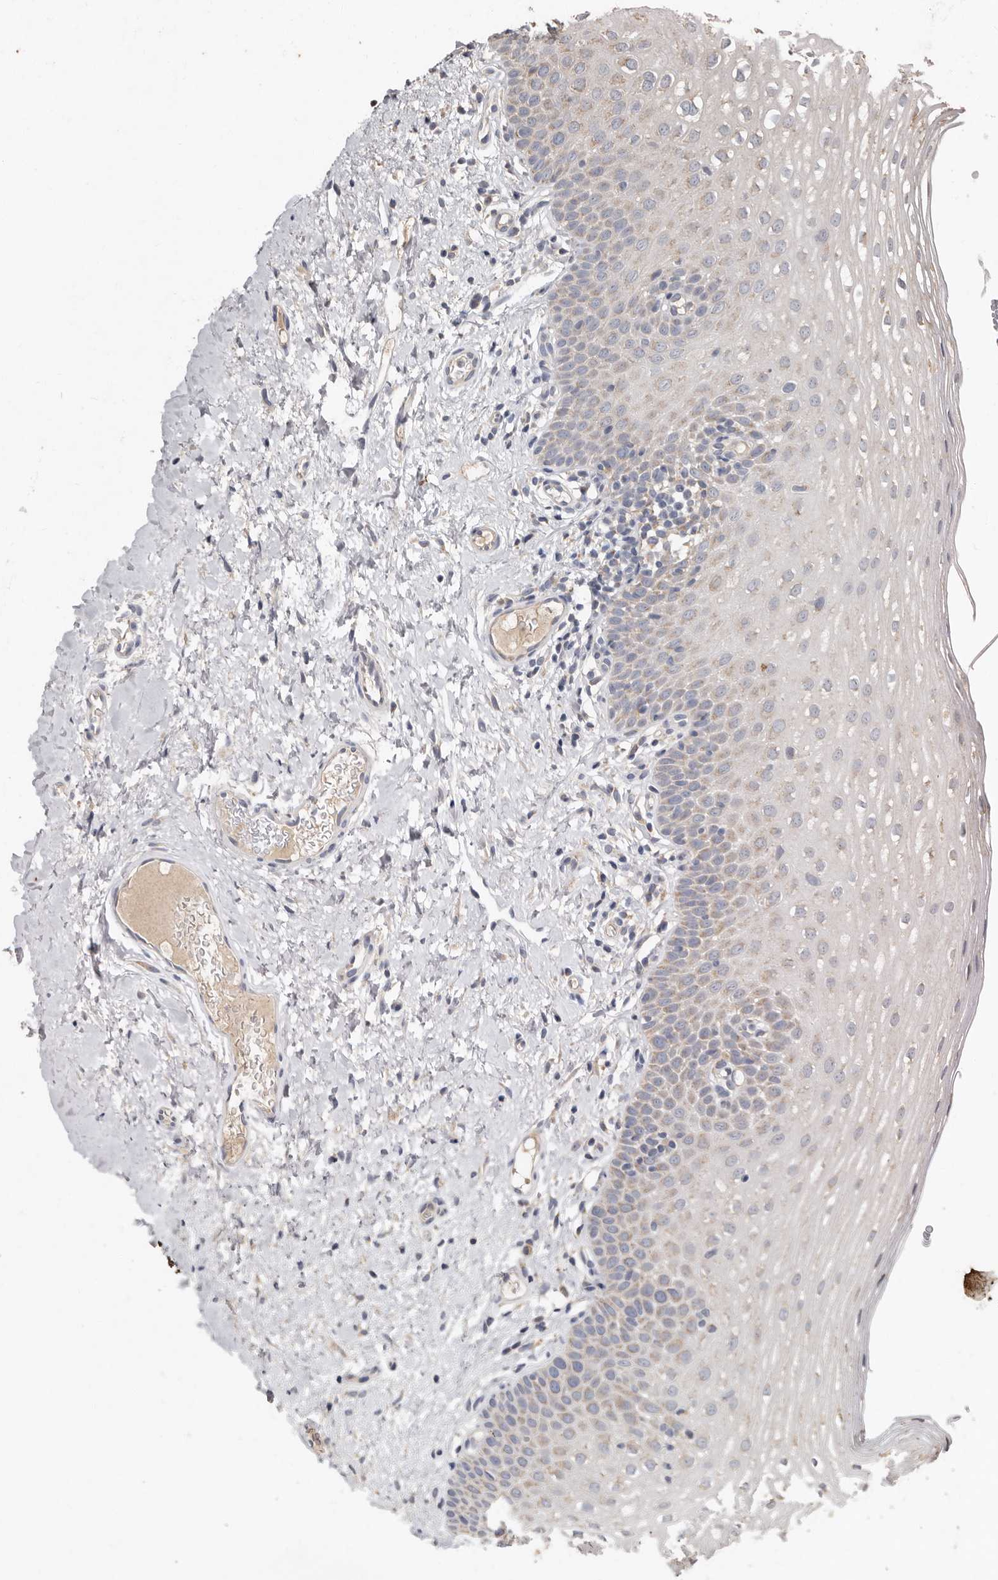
{"staining": {"intensity": "weak", "quantity": "<25%", "location": "cytoplasmic/membranous"}, "tissue": "oral mucosa", "cell_type": "Squamous epithelial cells", "image_type": "normal", "snomed": [{"axis": "morphology", "description": "Normal tissue, NOS"}, {"axis": "topography", "description": "Oral tissue"}], "caption": "The micrograph exhibits no staining of squamous epithelial cells in unremarkable oral mucosa. (Stains: DAB immunohistochemistry with hematoxylin counter stain, Microscopy: brightfield microscopy at high magnification).", "gene": "KIF26B", "patient": {"sex": "female", "age": 56}}